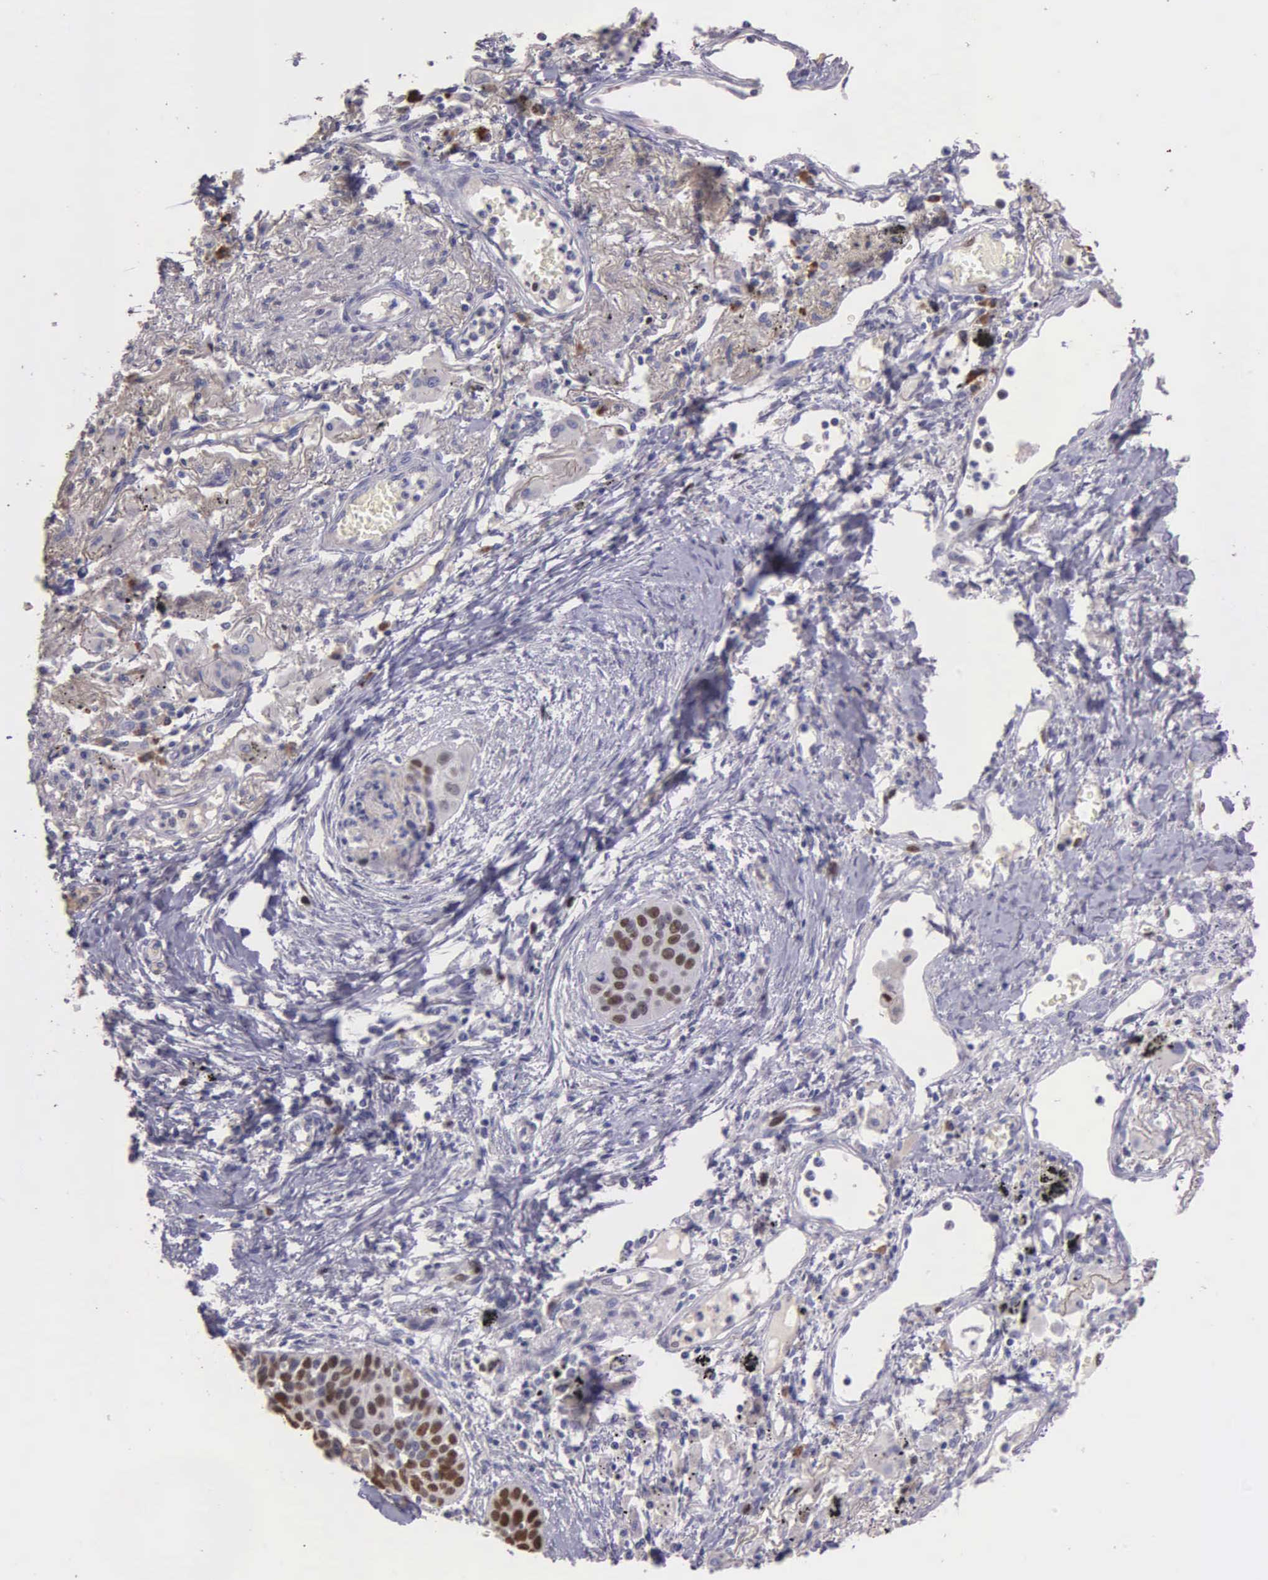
{"staining": {"intensity": "moderate", "quantity": "25%-75%", "location": "nuclear"}, "tissue": "lung cancer", "cell_type": "Tumor cells", "image_type": "cancer", "snomed": [{"axis": "morphology", "description": "Squamous cell carcinoma, NOS"}, {"axis": "topography", "description": "Lung"}], "caption": "Protein positivity by immunohistochemistry (IHC) shows moderate nuclear positivity in approximately 25%-75% of tumor cells in squamous cell carcinoma (lung).", "gene": "MCM5", "patient": {"sex": "male", "age": 71}}